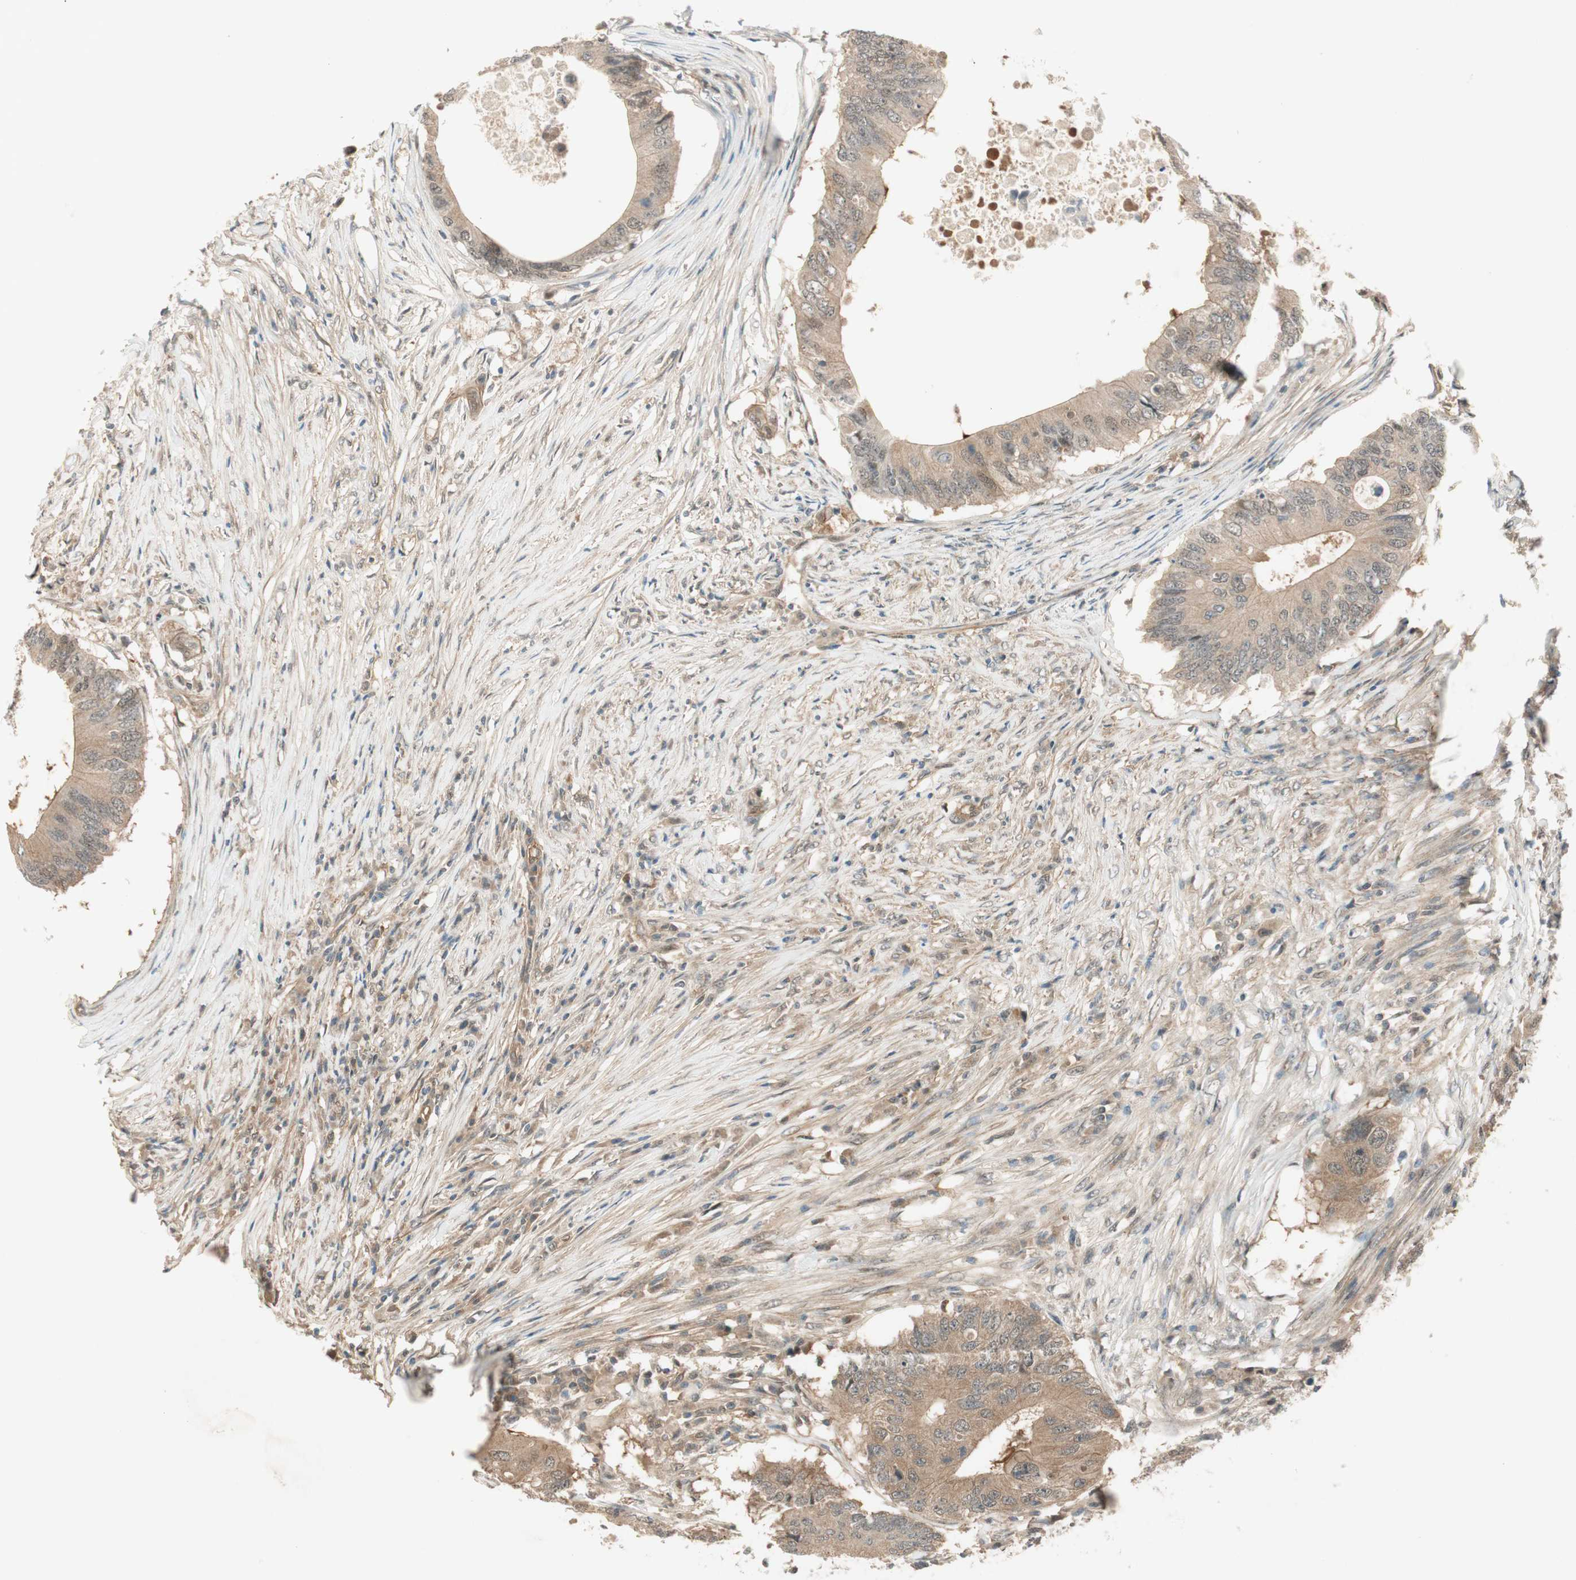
{"staining": {"intensity": "moderate", "quantity": ">75%", "location": "cytoplasmic/membranous,nuclear"}, "tissue": "colorectal cancer", "cell_type": "Tumor cells", "image_type": "cancer", "snomed": [{"axis": "morphology", "description": "Adenocarcinoma, NOS"}, {"axis": "topography", "description": "Colon"}], "caption": "IHC of human adenocarcinoma (colorectal) exhibits medium levels of moderate cytoplasmic/membranous and nuclear expression in approximately >75% of tumor cells.", "gene": "PSMD8", "patient": {"sex": "male", "age": 71}}